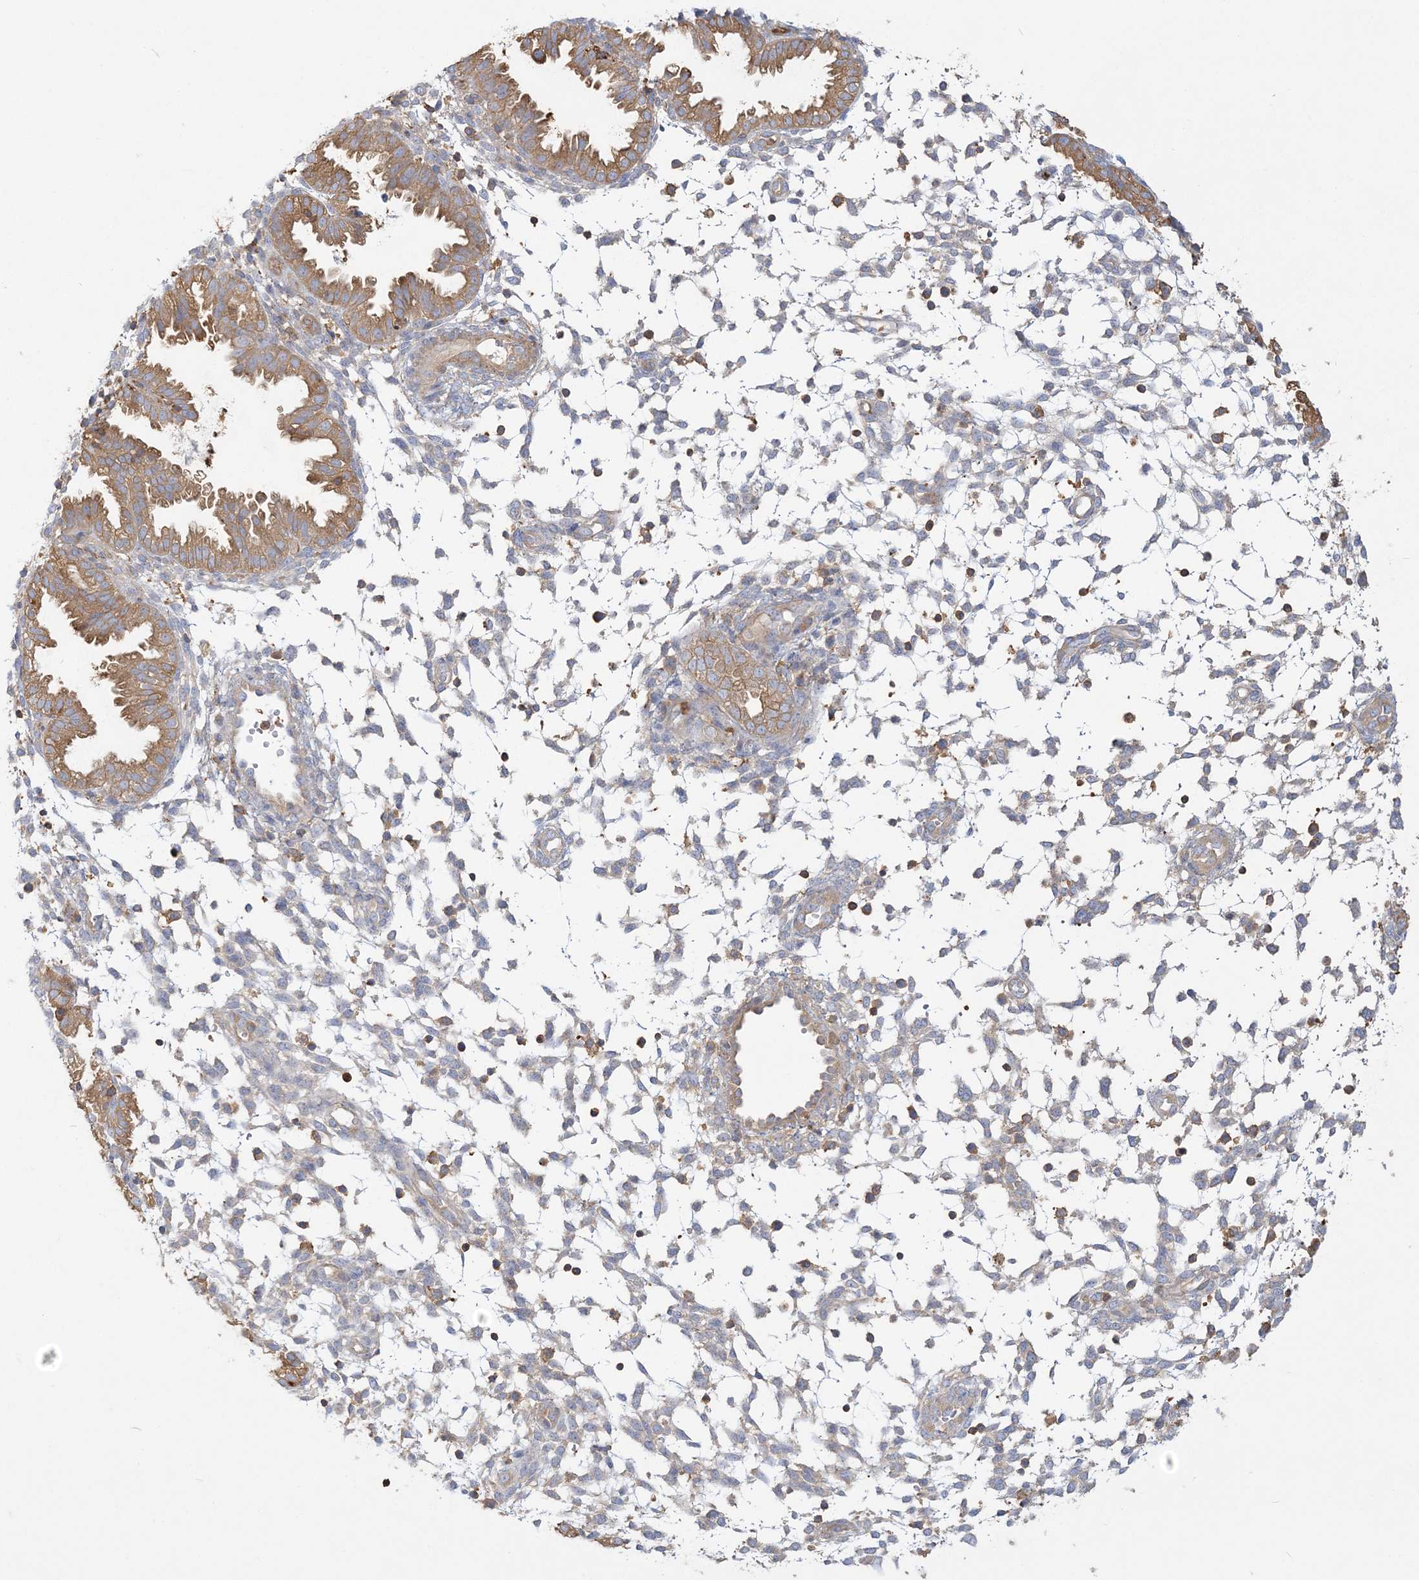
{"staining": {"intensity": "weak", "quantity": "<25%", "location": "cytoplasmic/membranous"}, "tissue": "endometrium", "cell_type": "Cells in endometrial stroma", "image_type": "normal", "snomed": [{"axis": "morphology", "description": "Normal tissue, NOS"}, {"axis": "topography", "description": "Endometrium"}], "caption": "This histopathology image is of benign endometrium stained with IHC to label a protein in brown with the nuclei are counter-stained blue. There is no staining in cells in endometrial stroma. Brightfield microscopy of immunohistochemistry (IHC) stained with DAB (brown) and hematoxylin (blue), captured at high magnification.", "gene": "ANKS1A", "patient": {"sex": "female", "age": 33}}